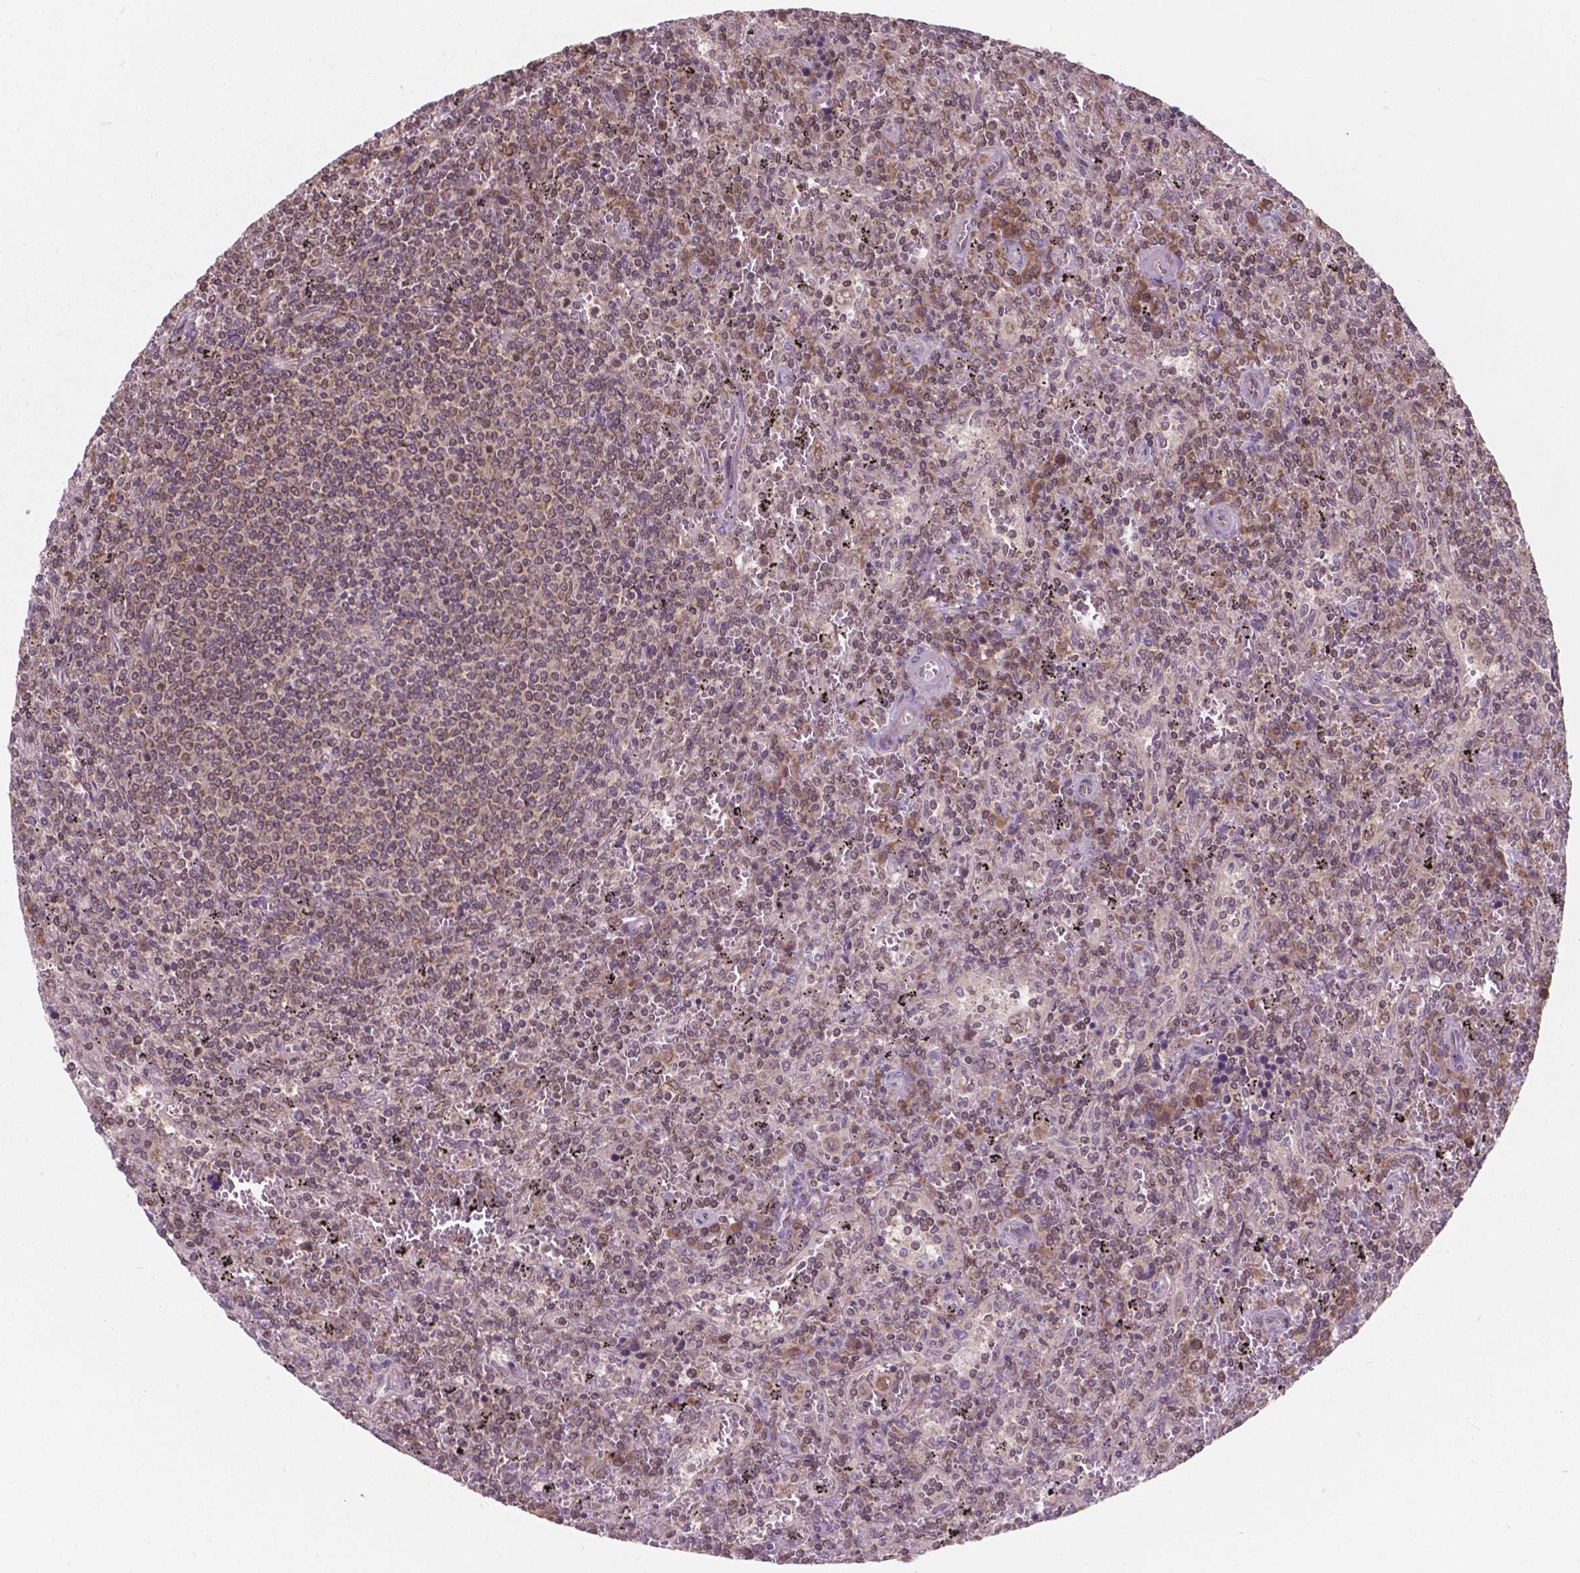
{"staining": {"intensity": "weak", "quantity": "<25%", "location": "cytoplasmic/membranous"}, "tissue": "lymphoma", "cell_type": "Tumor cells", "image_type": "cancer", "snomed": [{"axis": "morphology", "description": "Malignant lymphoma, non-Hodgkin's type, Low grade"}, {"axis": "topography", "description": "Spleen"}], "caption": "High power microscopy image of an immunohistochemistry histopathology image of low-grade malignant lymphoma, non-Hodgkin's type, revealing no significant expression in tumor cells.", "gene": "MRPL33", "patient": {"sex": "male", "age": 62}}